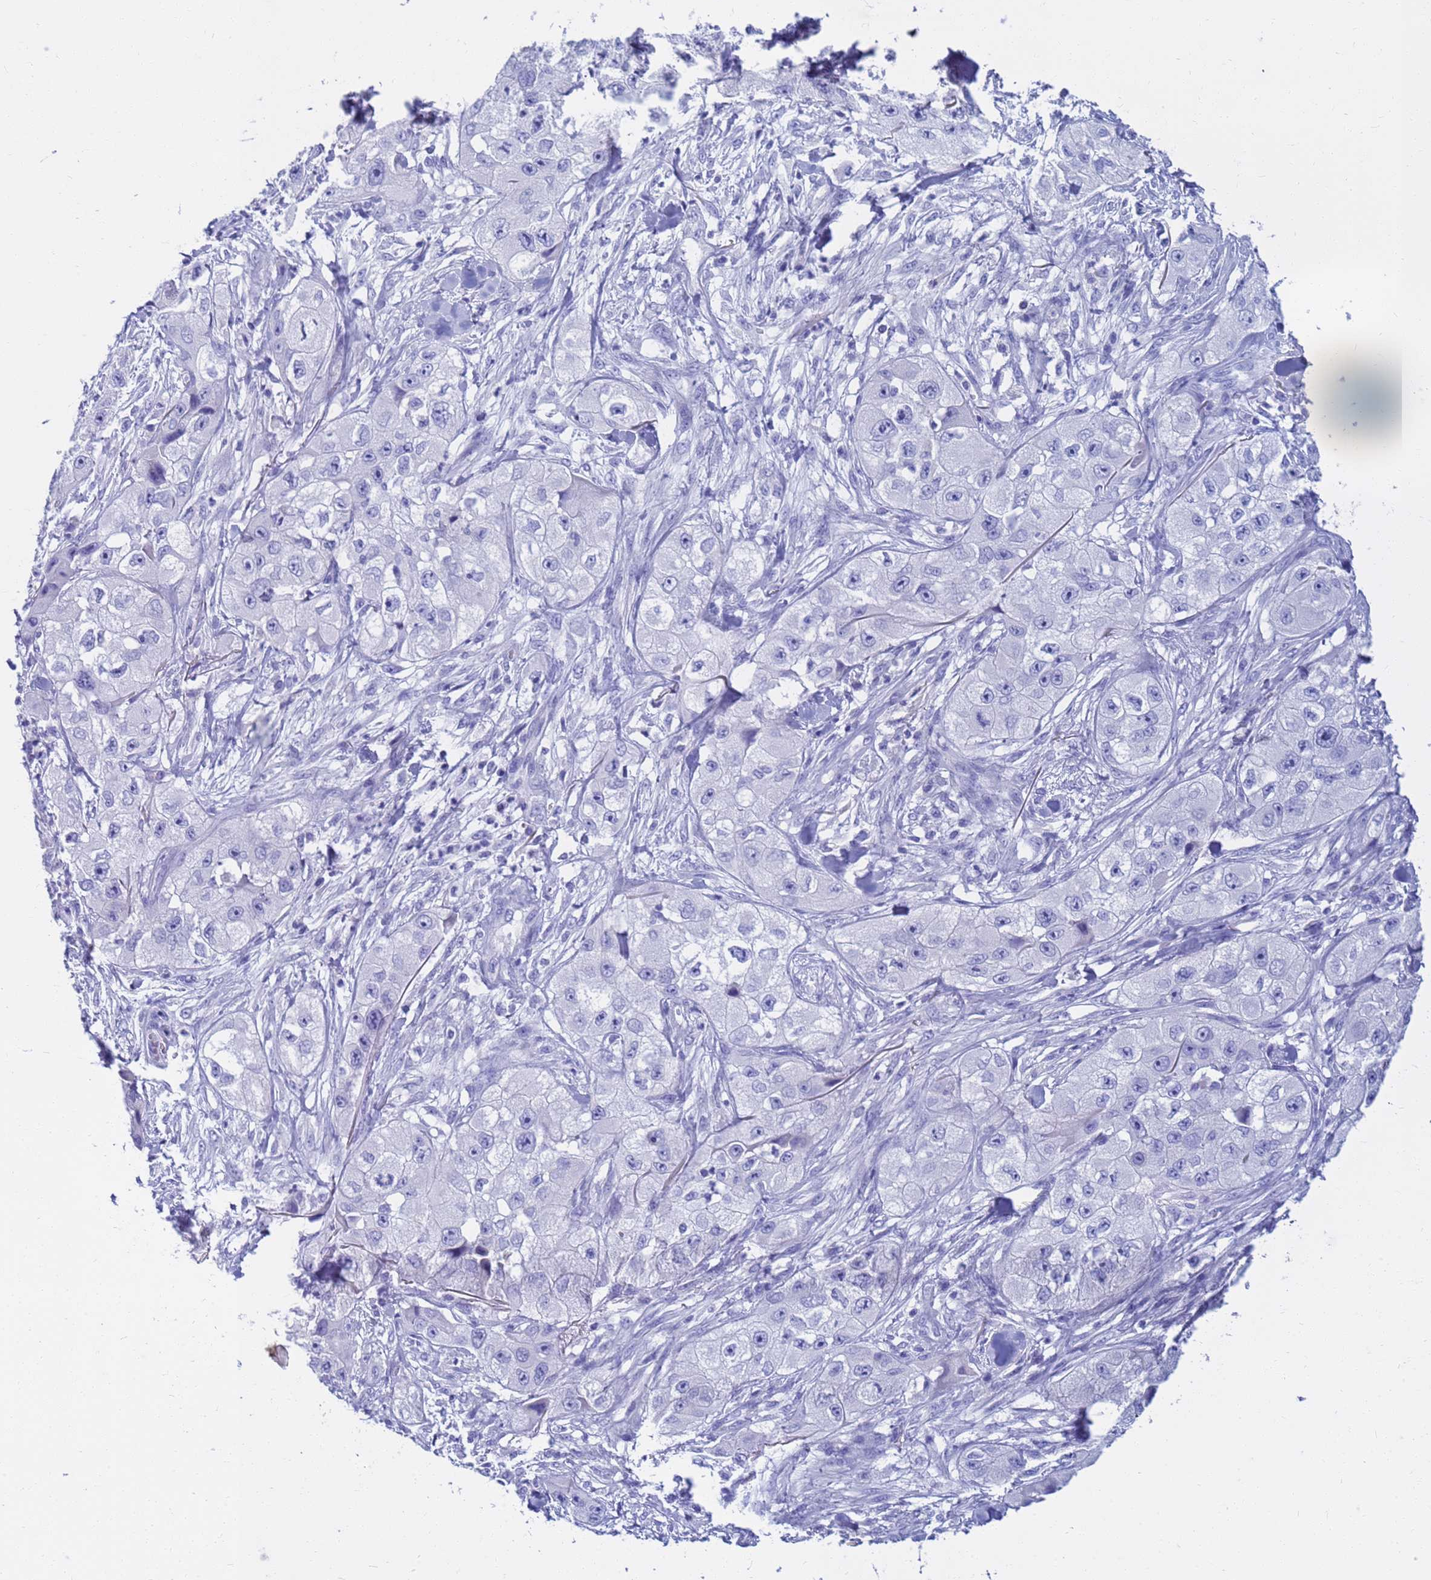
{"staining": {"intensity": "negative", "quantity": "none", "location": "none"}, "tissue": "skin cancer", "cell_type": "Tumor cells", "image_type": "cancer", "snomed": [{"axis": "morphology", "description": "Squamous cell carcinoma, NOS"}, {"axis": "topography", "description": "Skin"}, {"axis": "topography", "description": "Subcutis"}], "caption": "A micrograph of human skin cancer is negative for staining in tumor cells.", "gene": "SYCN", "patient": {"sex": "male", "age": 73}}